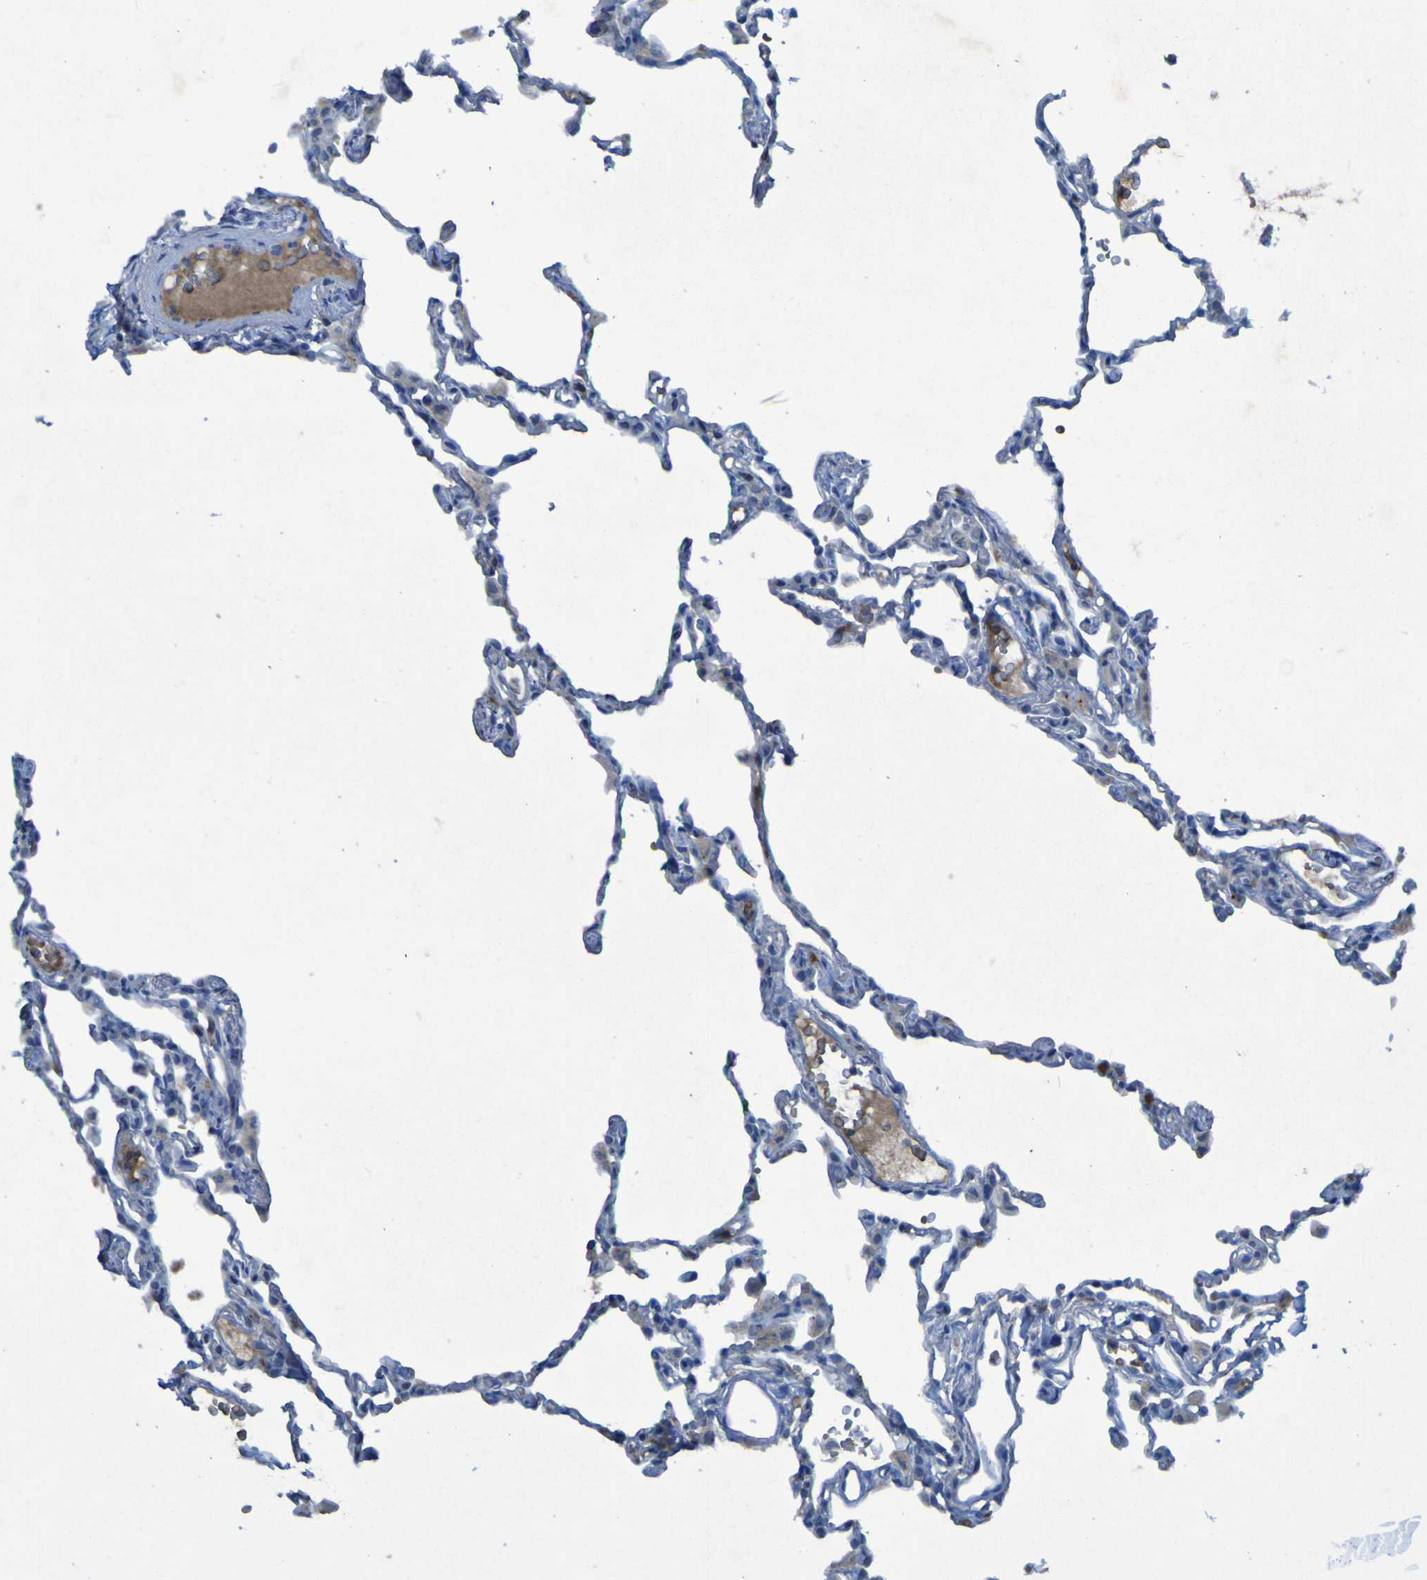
{"staining": {"intensity": "negative", "quantity": "none", "location": "none"}, "tissue": "lung", "cell_type": "Alveolar cells", "image_type": "normal", "snomed": [{"axis": "morphology", "description": "Normal tissue, NOS"}, {"axis": "topography", "description": "Lung"}], "caption": "Immunohistochemical staining of normal lung reveals no significant staining in alveolar cells. (Stains: DAB immunohistochemistry with hematoxylin counter stain, Microscopy: brightfield microscopy at high magnification).", "gene": "SGK2", "patient": {"sex": "female", "age": 49}}